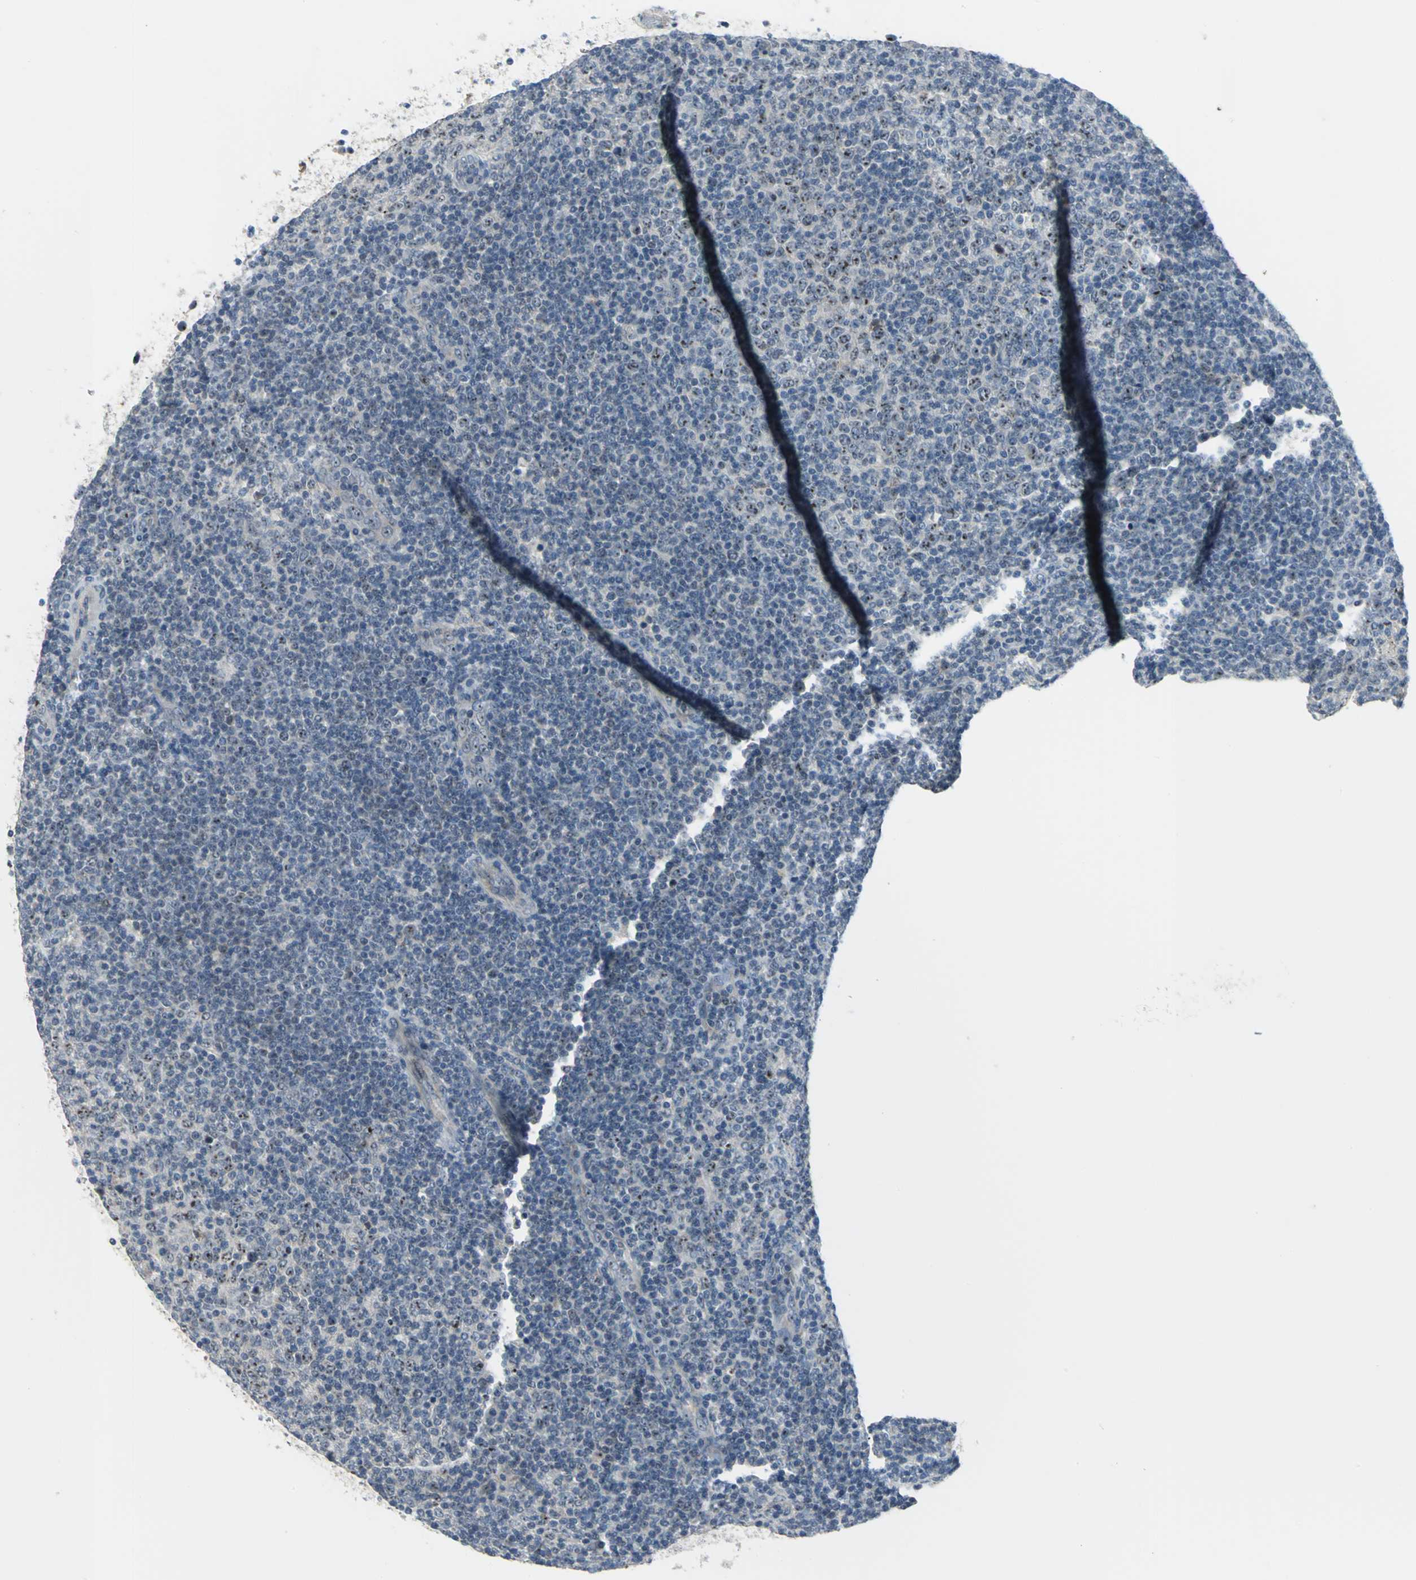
{"staining": {"intensity": "moderate", "quantity": "25%-75%", "location": "nuclear"}, "tissue": "lymphoma", "cell_type": "Tumor cells", "image_type": "cancer", "snomed": [{"axis": "morphology", "description": "Malignant lymphoma, non-Hodgkin's type, Low grade"}, {"axis": "topography", "description": "Lymph node"}], "caption": "Immunohistochemical staining of human low-grade malignant lymphoma, non-Hodgkin's type reveals moderate nuclear protein positivity in approximately 25%-75% of tumor cells.", "gene": "MYBBP1A", "patient": {"sex": "male", "age": 70}}